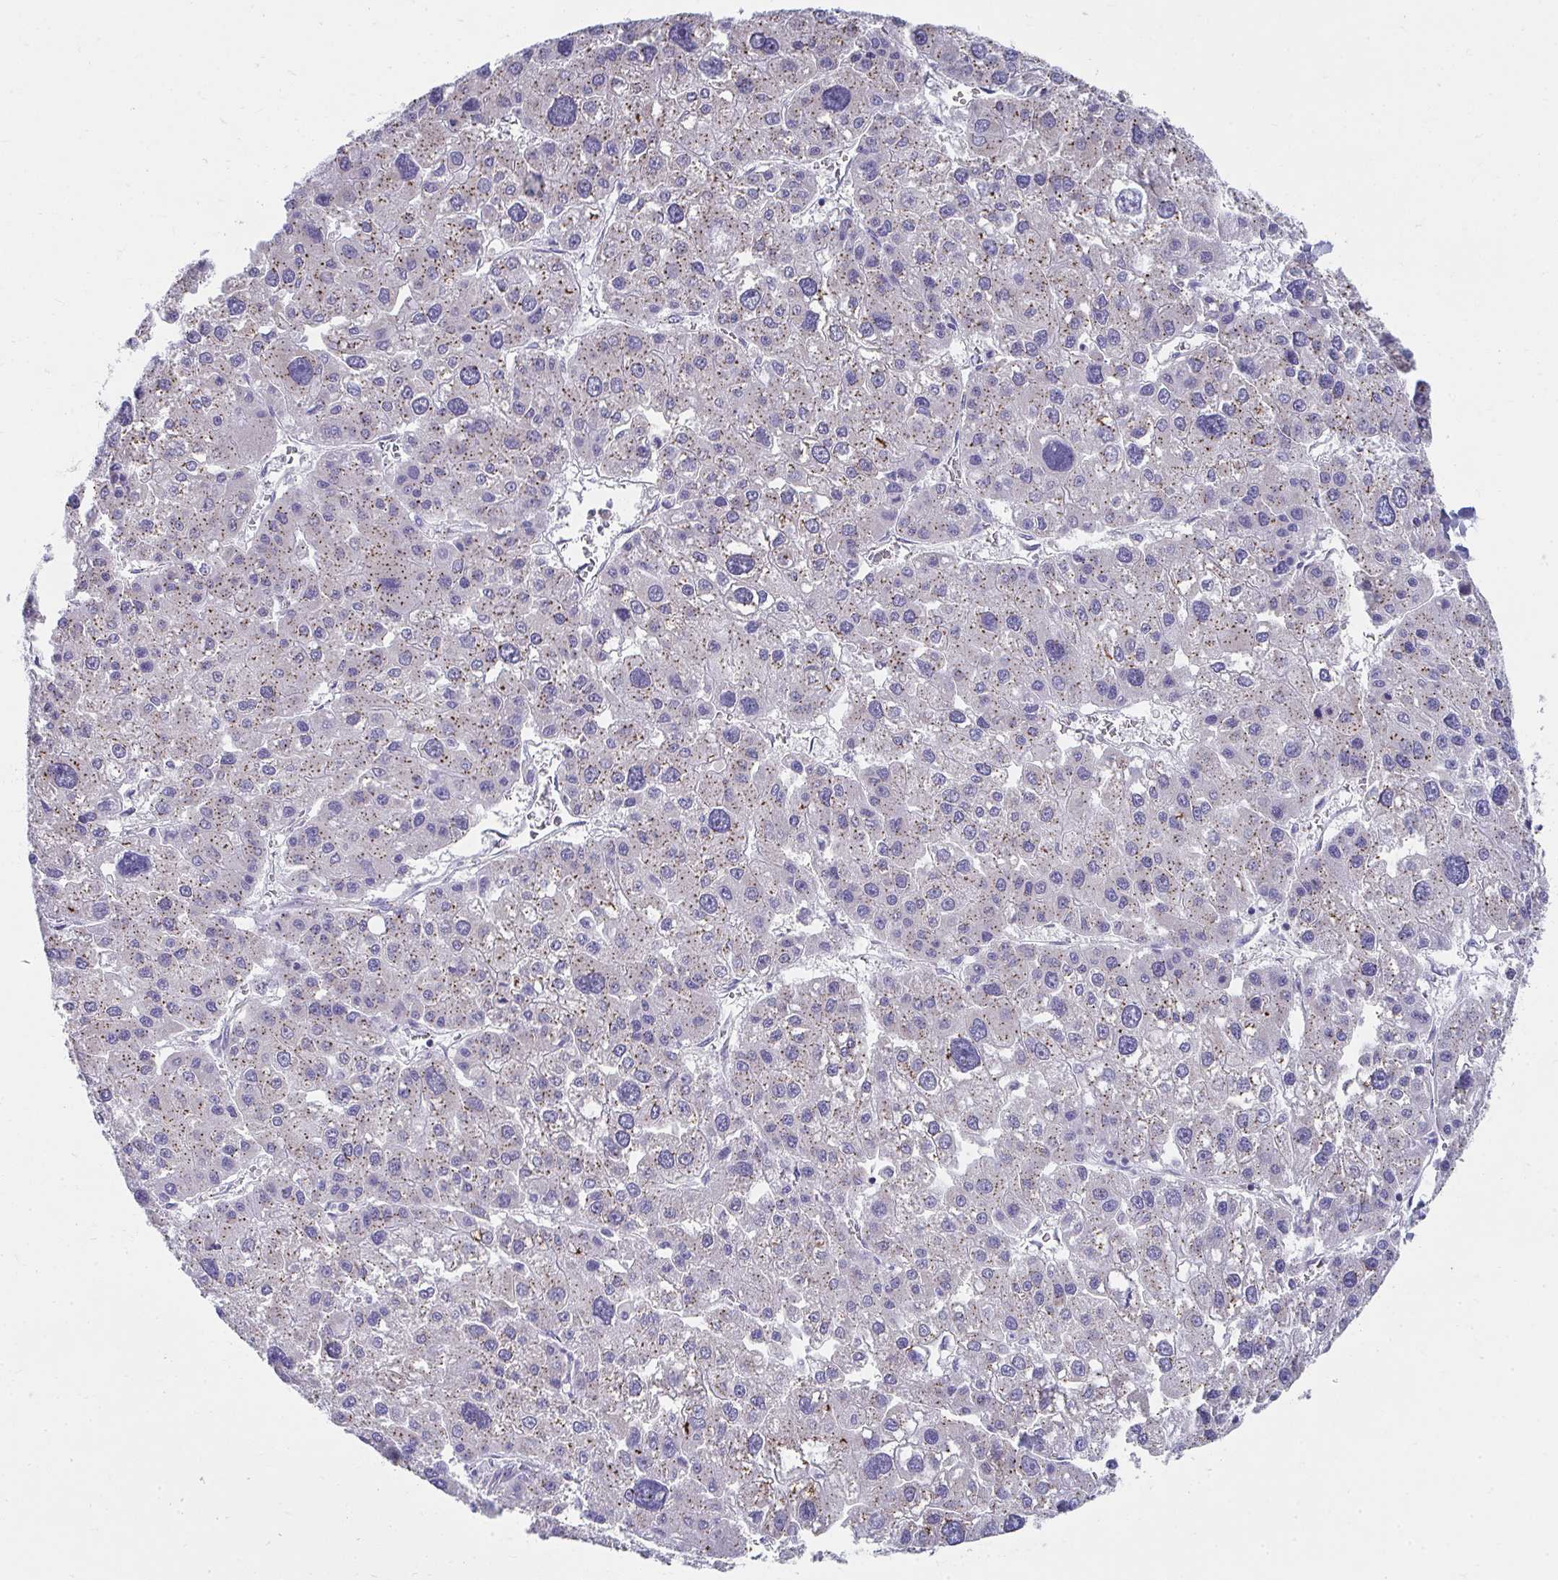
{"staining": {"intensity": "weak", "quantity": ">75%", "location": "cytoplasmic/membranous"}, "tissue": "liver cancer", "cell_type": "Tumor cells", "image_type": "cancer", "snomed": [{"axis": "morphology", "description": "Carcinoma, Hepatocellular, NOS"}, {"axis": "topography", "description": "Liver"}], "caption": "The histopathology image shows a brown stain indicating the presence of a protein in the cytoplasmic/membranous of tumor cells in liver hepatocellular carcinoma. Nuclei are stained in blue.", "gene": "TMPRSS2", "patient": {"sex": "male", "age": 73}}